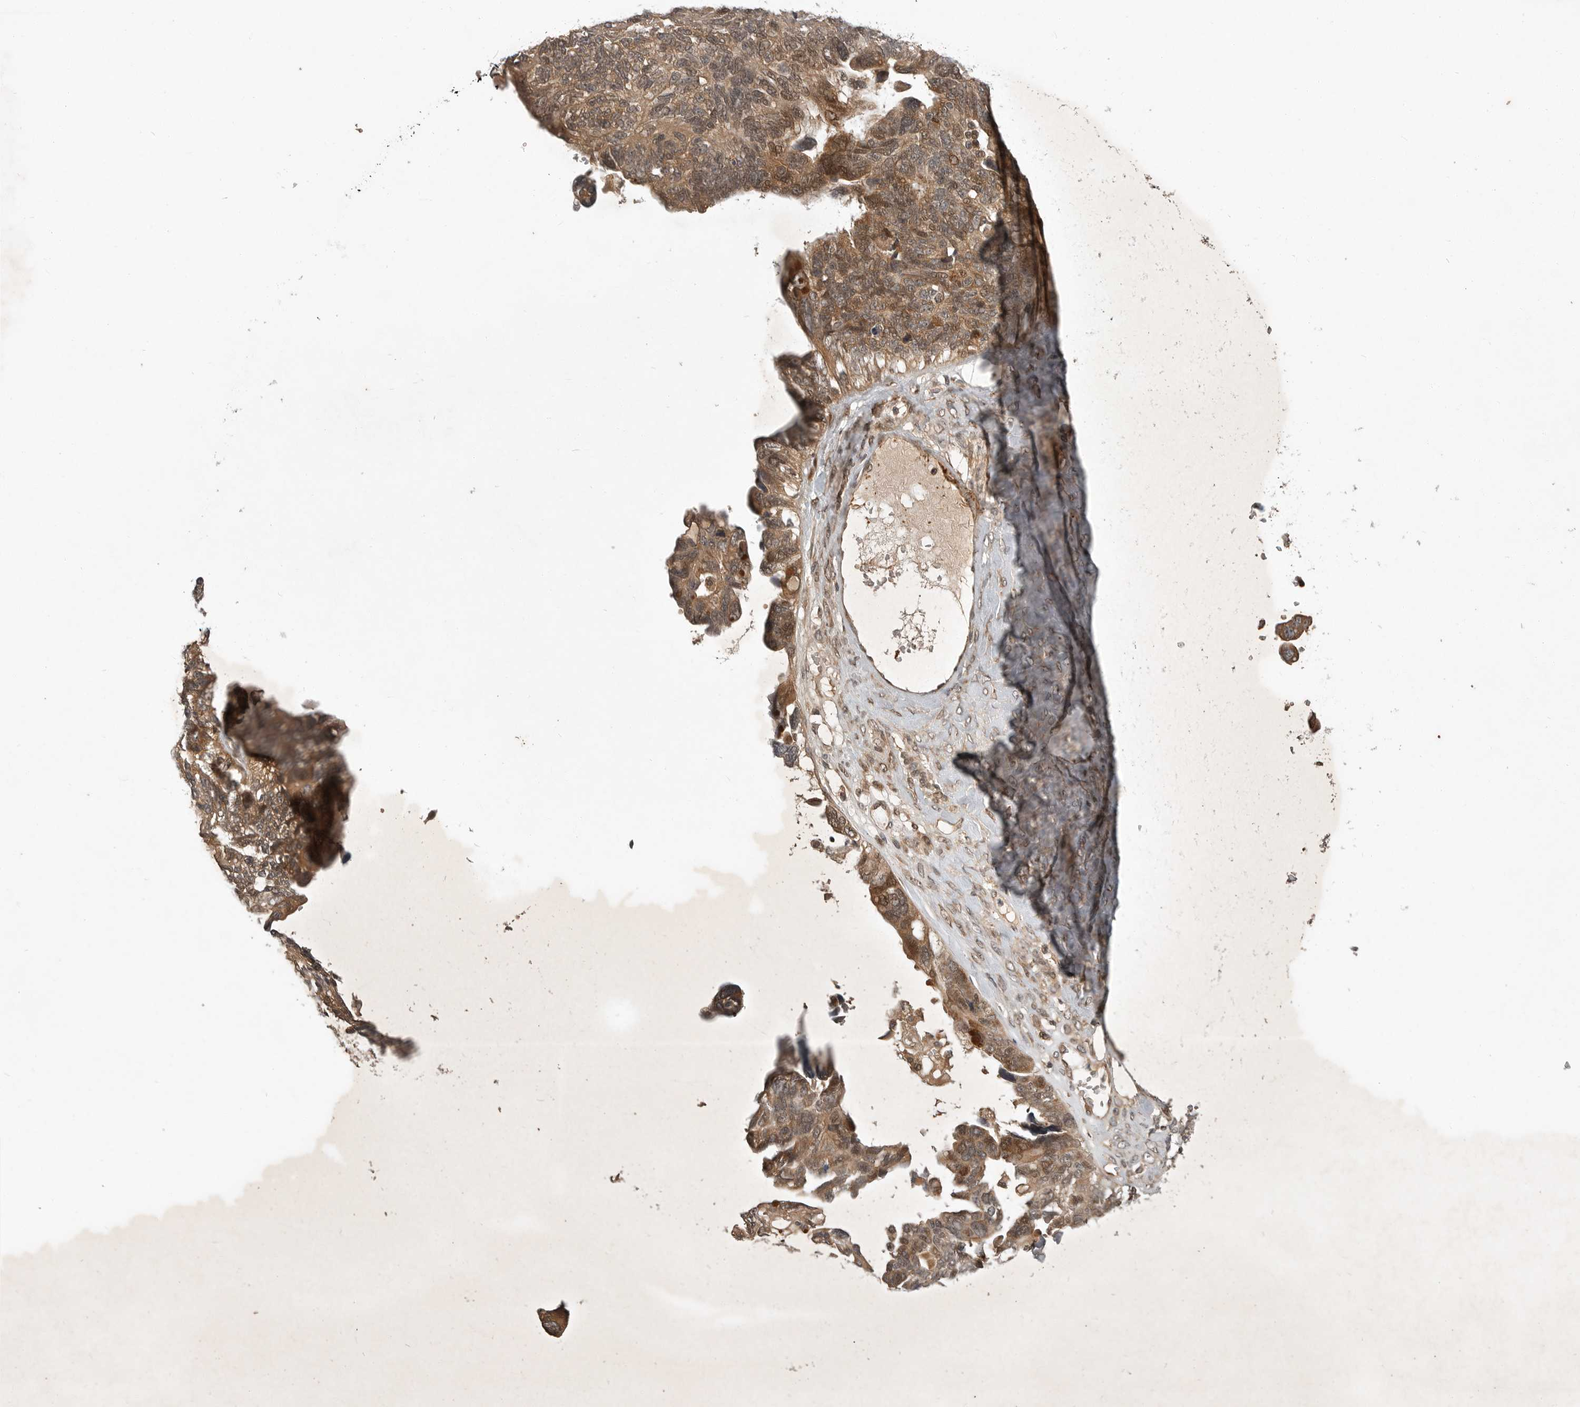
{"staining": {"intensity": "moderate", "quantity": ">75%", "location": "cytoplasmic/membranous,nuclear"}, "tissue": "ovarian cancer", "cell_type": "Tumor cells", "image_type": "cancer", "snomed": [{"axis": "morphology", "description": "Cystadenocarcinoma, serous, NOS"}, {"axis": "topography", "description": "Ovary"}], "caption": "The micrograph demonstrates a brown stain indicating the presence of a protein in the cytoplasmic/membranous and nuclear of tumor cells in ovarian serous cystadenocarcinoma. (Brightfield microscopy of DAB IHC at high magnification).", "gene": "OSBPL9", "patient": {"sex": "female", "age": 79}}